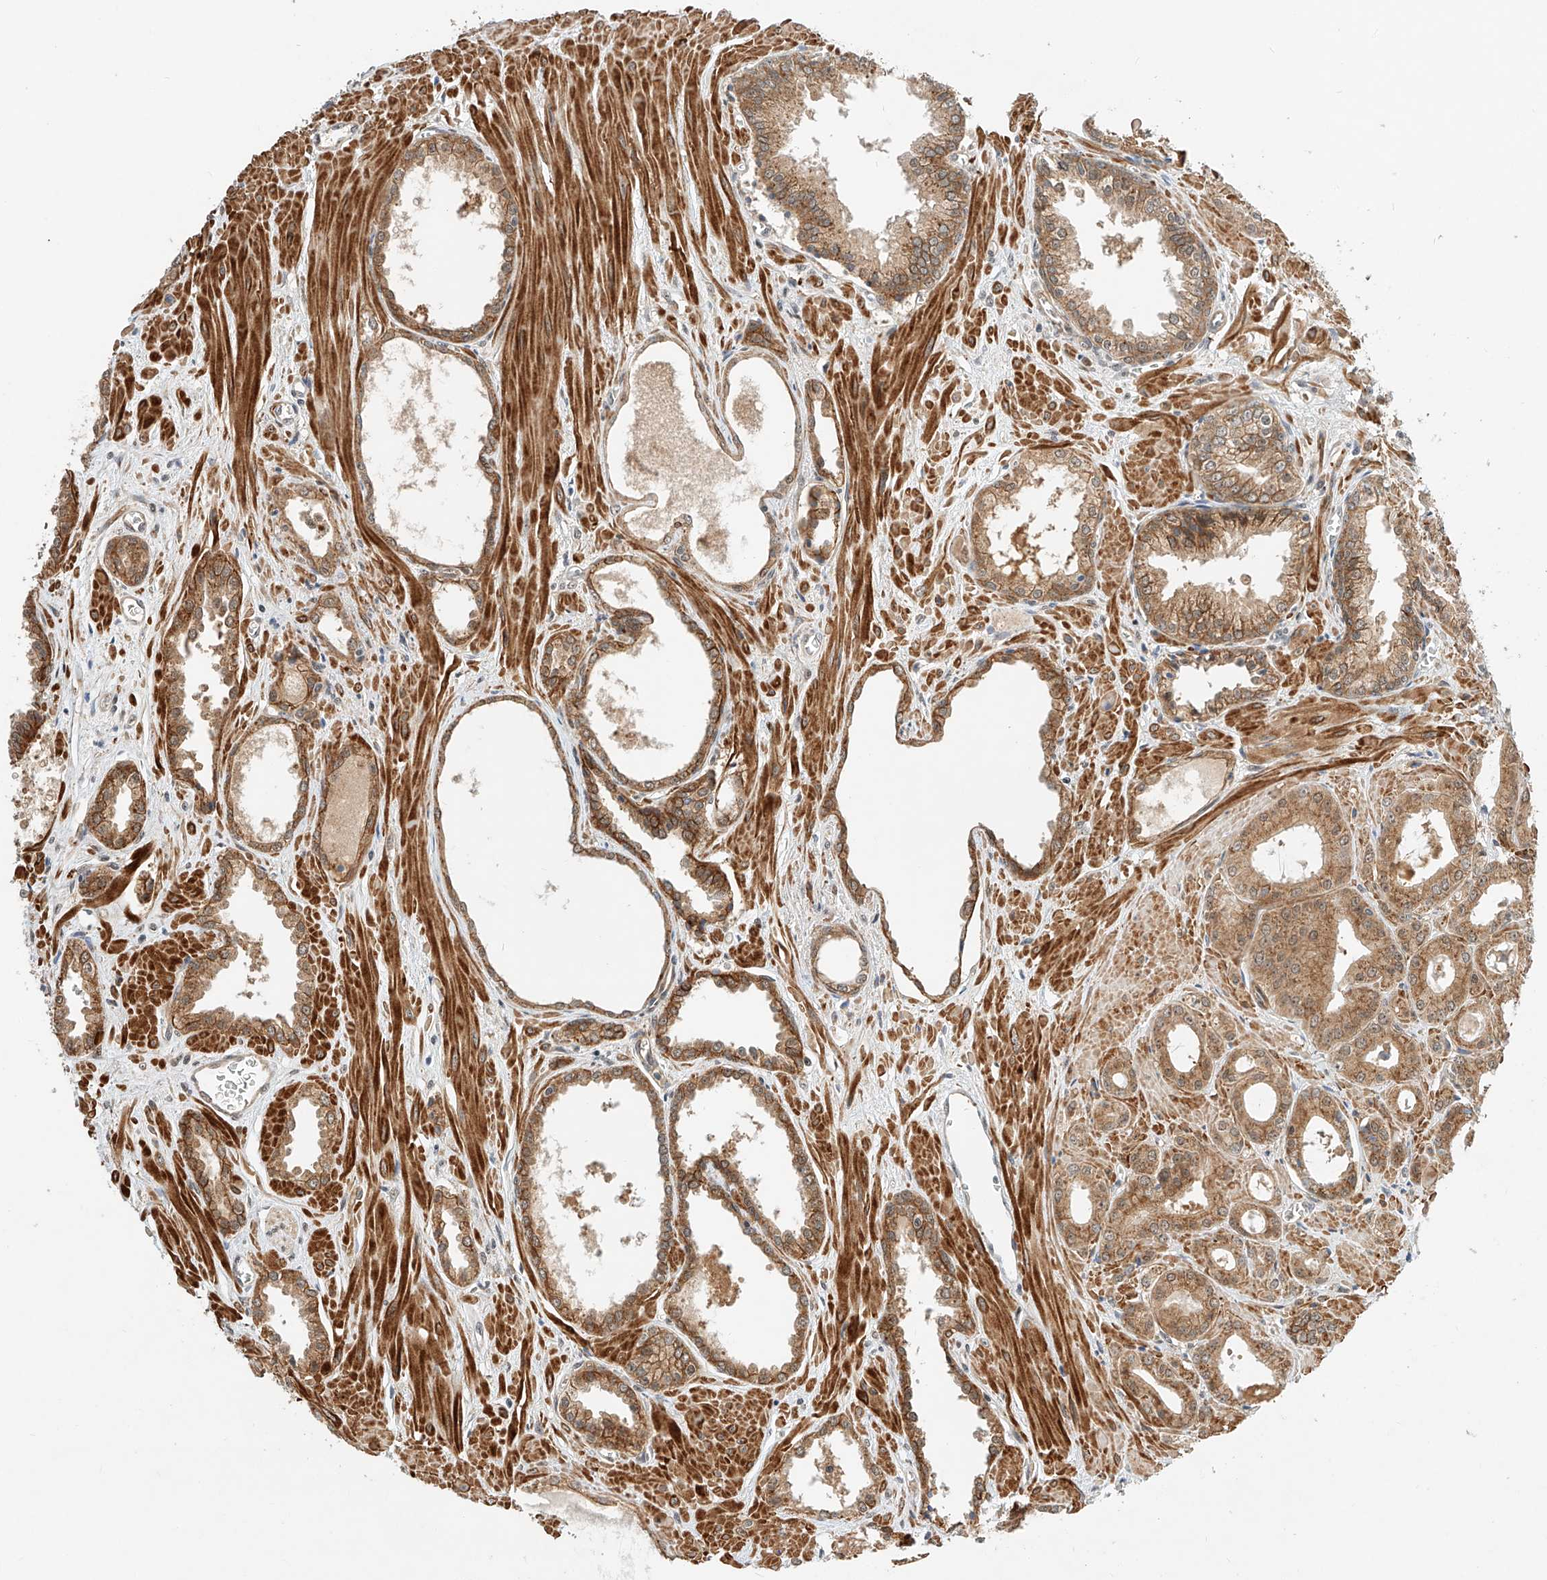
{"staining": {"intensity": "moderate", "quantity": ">75%", "location": "cytoplasmic/membranous"}, "tissue": "prostate cancer", "cell_type": "Tumor cells", "image_type": "cancer", "snomed": [{"axis": "morphology", "description": "Adenocarcinoma, Low grade"}, {"axis": "topography", "description": "Prostate"}], "caption": "IHC image of prostate cancer stained for a protein (brown), which displays medium levels of moderate cytoplasmic/membranous staining in about >75% of tumor cells.", "gene": "CPAMD8", "patient": {"sex": "male", "age": 67}}